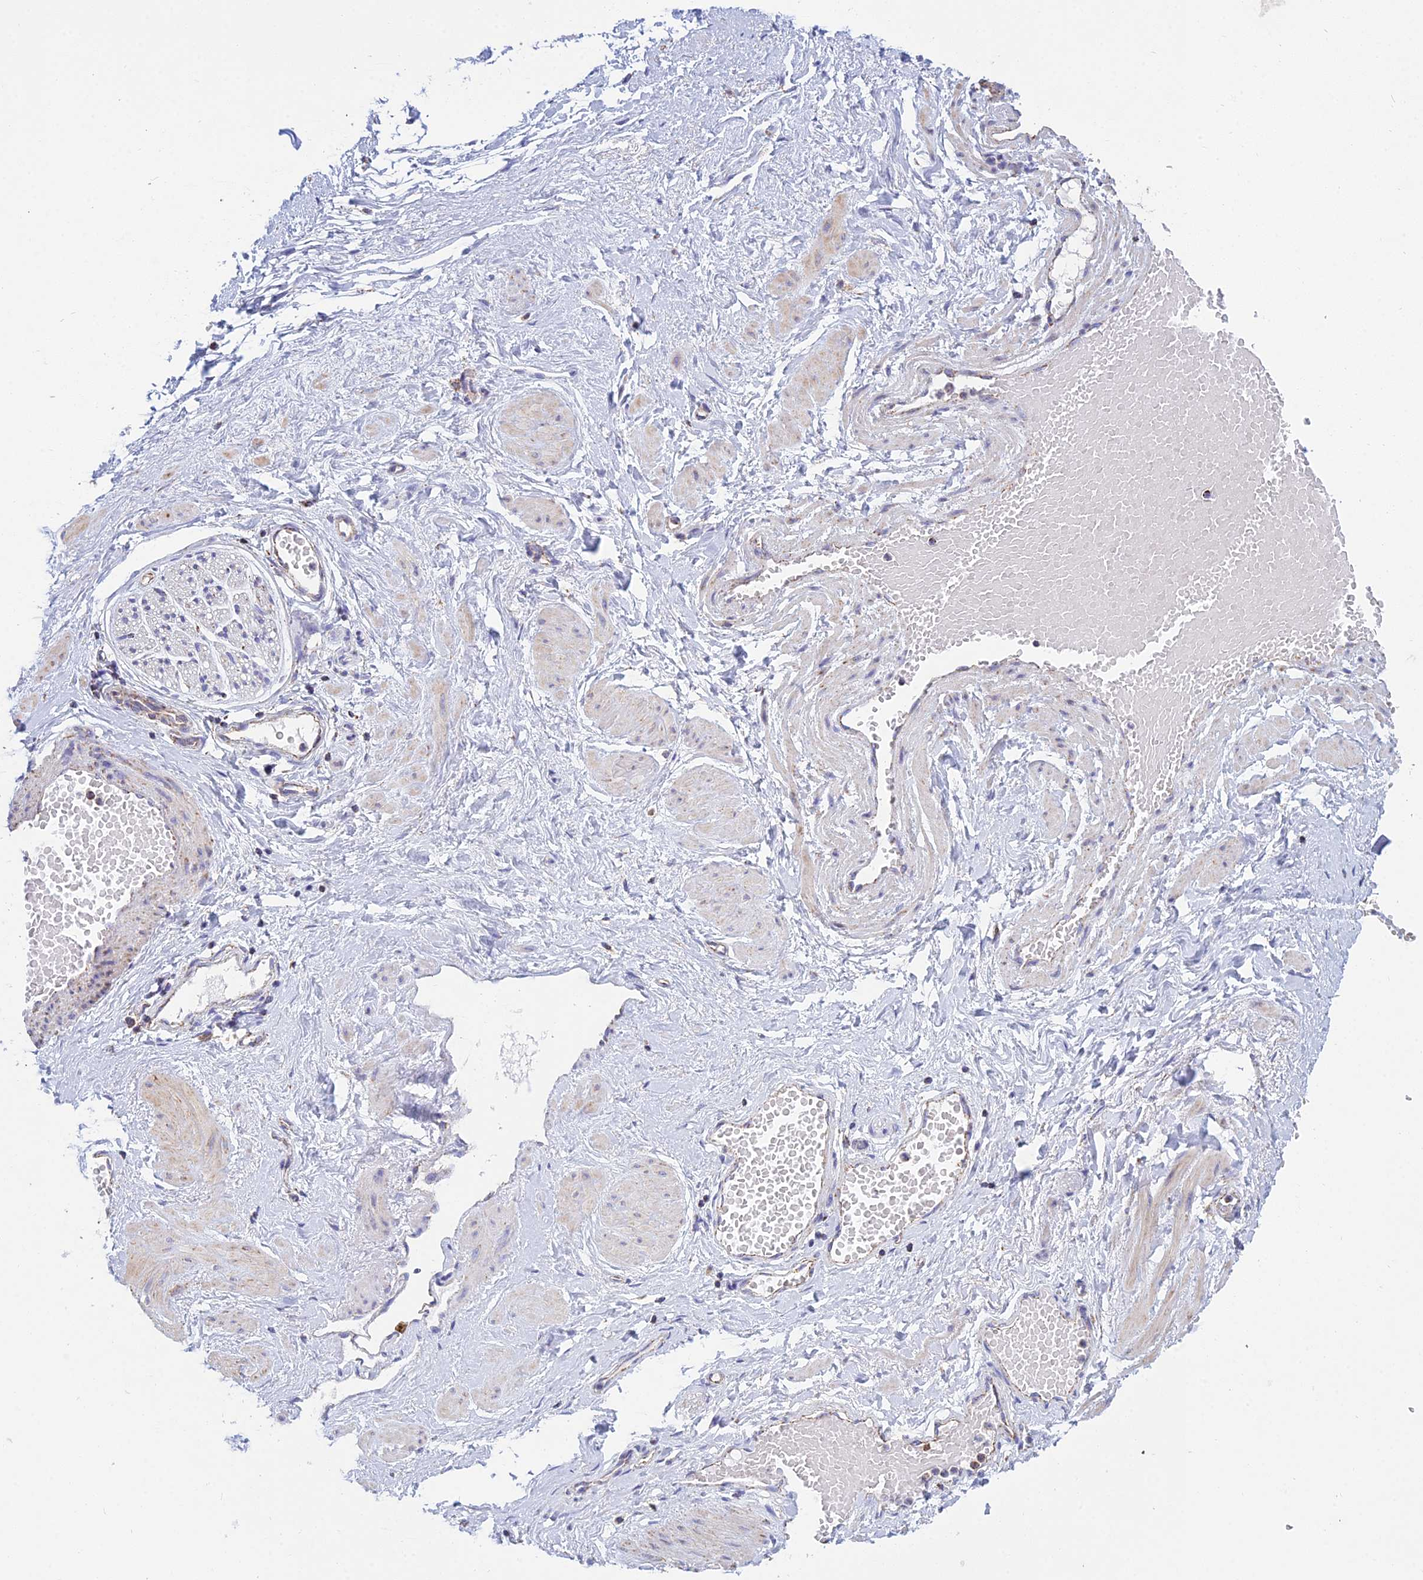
{"staining": {"intensity": "weak", "quantity": "25%-75%", "location": "cytoplasmic/membranous"}, "tissue": "adipose tissue", "cell_type": "Adipocytes", "image_type": "normal", "snomed": [{"axis": "morphology", "description": "Normal tissue, NOS"}, {"axis": "topography", "description": "Soft tissue"}, {"axis": "topography", "description": "Vascular tissue"}], "caption": "Immunohistochemical staining of benign adipose tissue exhibits weak cytoplasmic/membranous protein positivity in approximately 25%-75% of adipocytes. (DAB (3,3'-diaminobenzidine) = brown stain, brightfield microscopy at high magnification).", "gene": "OR2W3", "patient": {"sex": "female", "age": 35}}